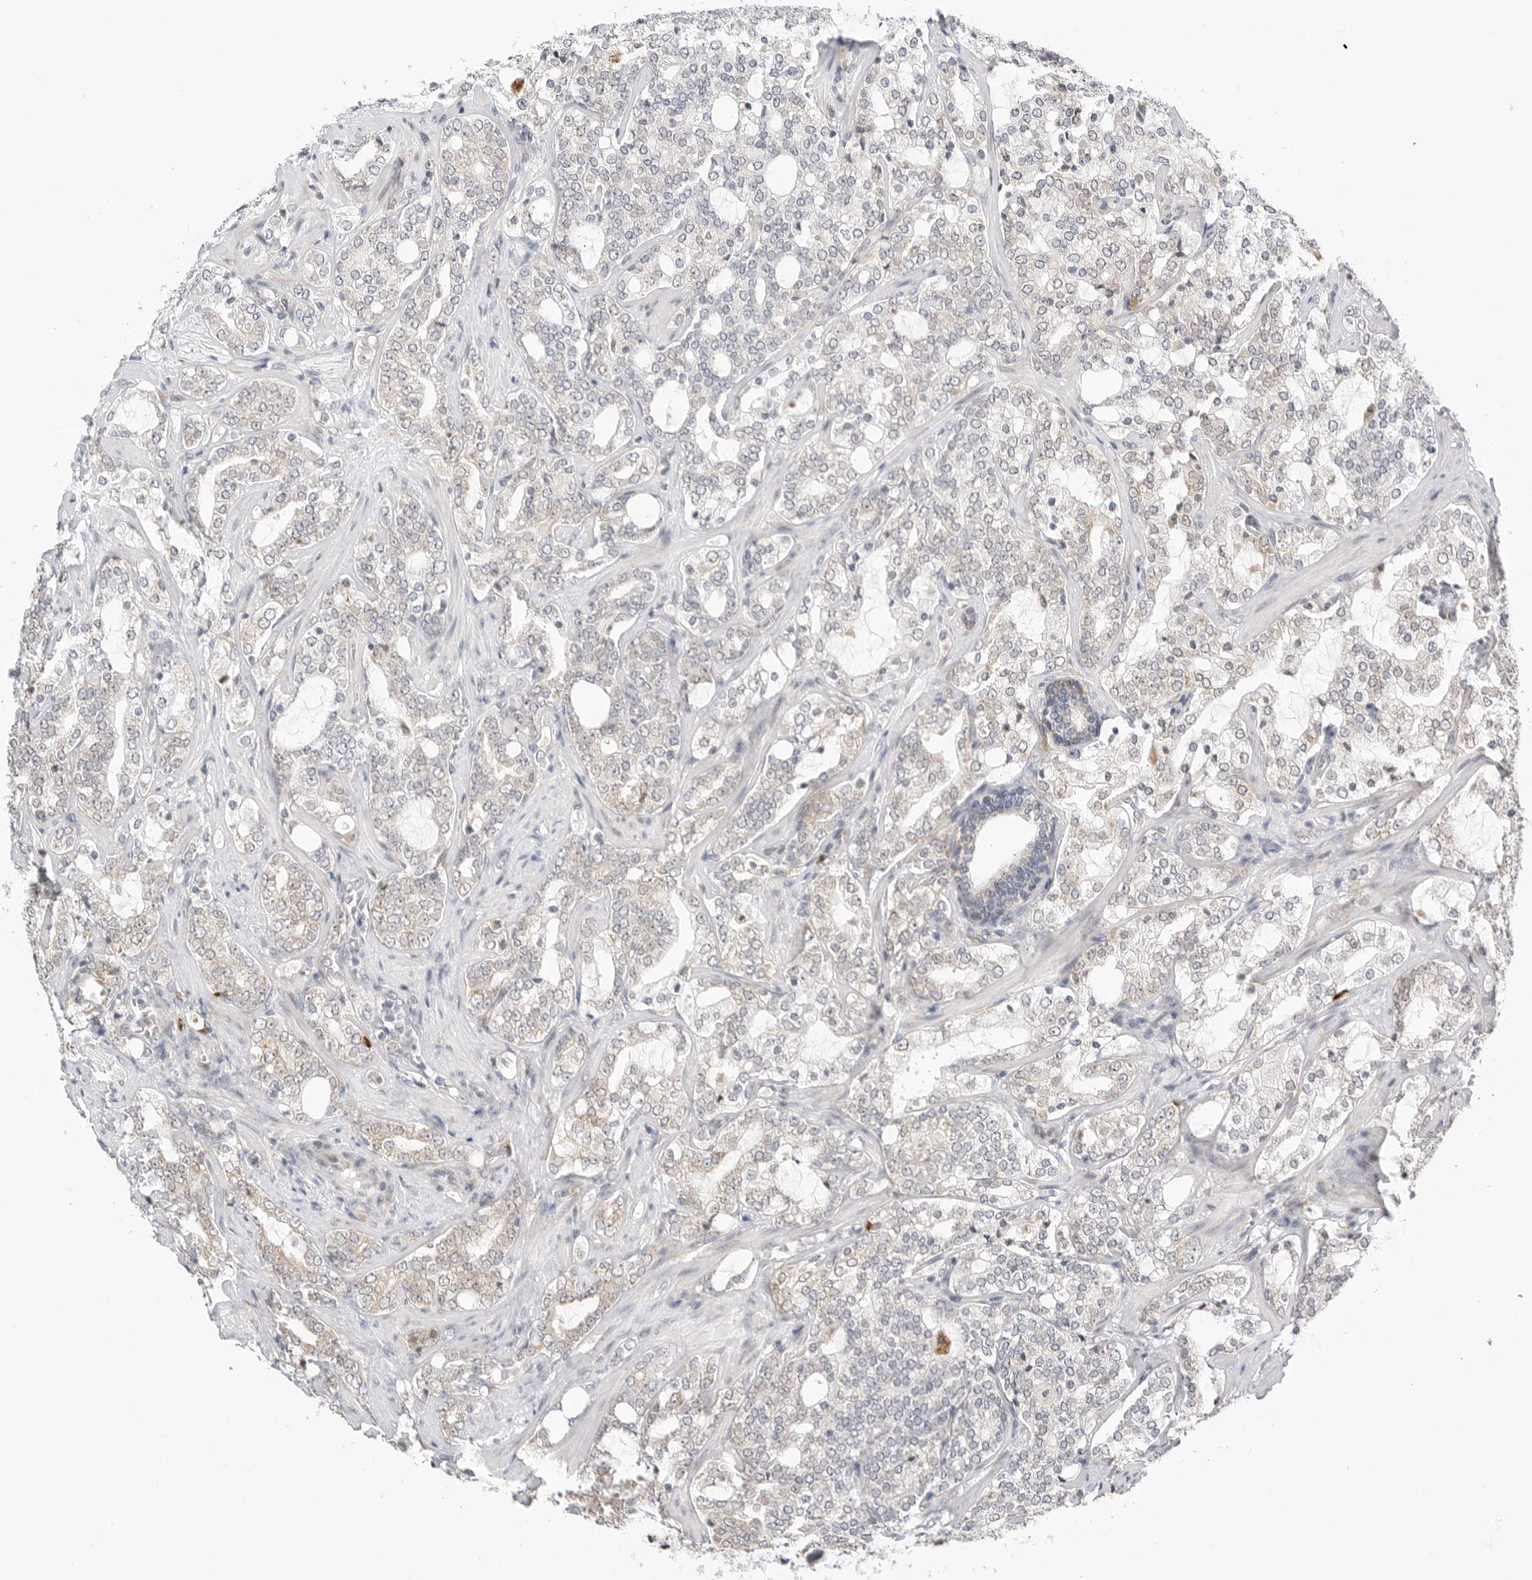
{"staining": {"intensity": "negative", "quantity": "none", "location": "none"}, "tissue": "prostate cancer", "cell_type": "Tumor cells", "image_type": "cancer", "snomed": [{"axis": "morphology", "description": "Adenocarcinoma, High grade"}, {"axis": "topography", "description": "Prostate"}], "caption": "Immunohistochemistry histopathology image of neoplastic tissue: prostate cancer (high-grade adenocarcinoma) stained with DAB (3,3'-diaminobenzidine) exhibits no significant protein expression in tumor cells.", "gene": "RPN1", "patient": {"sex": "male", "age": 64}}